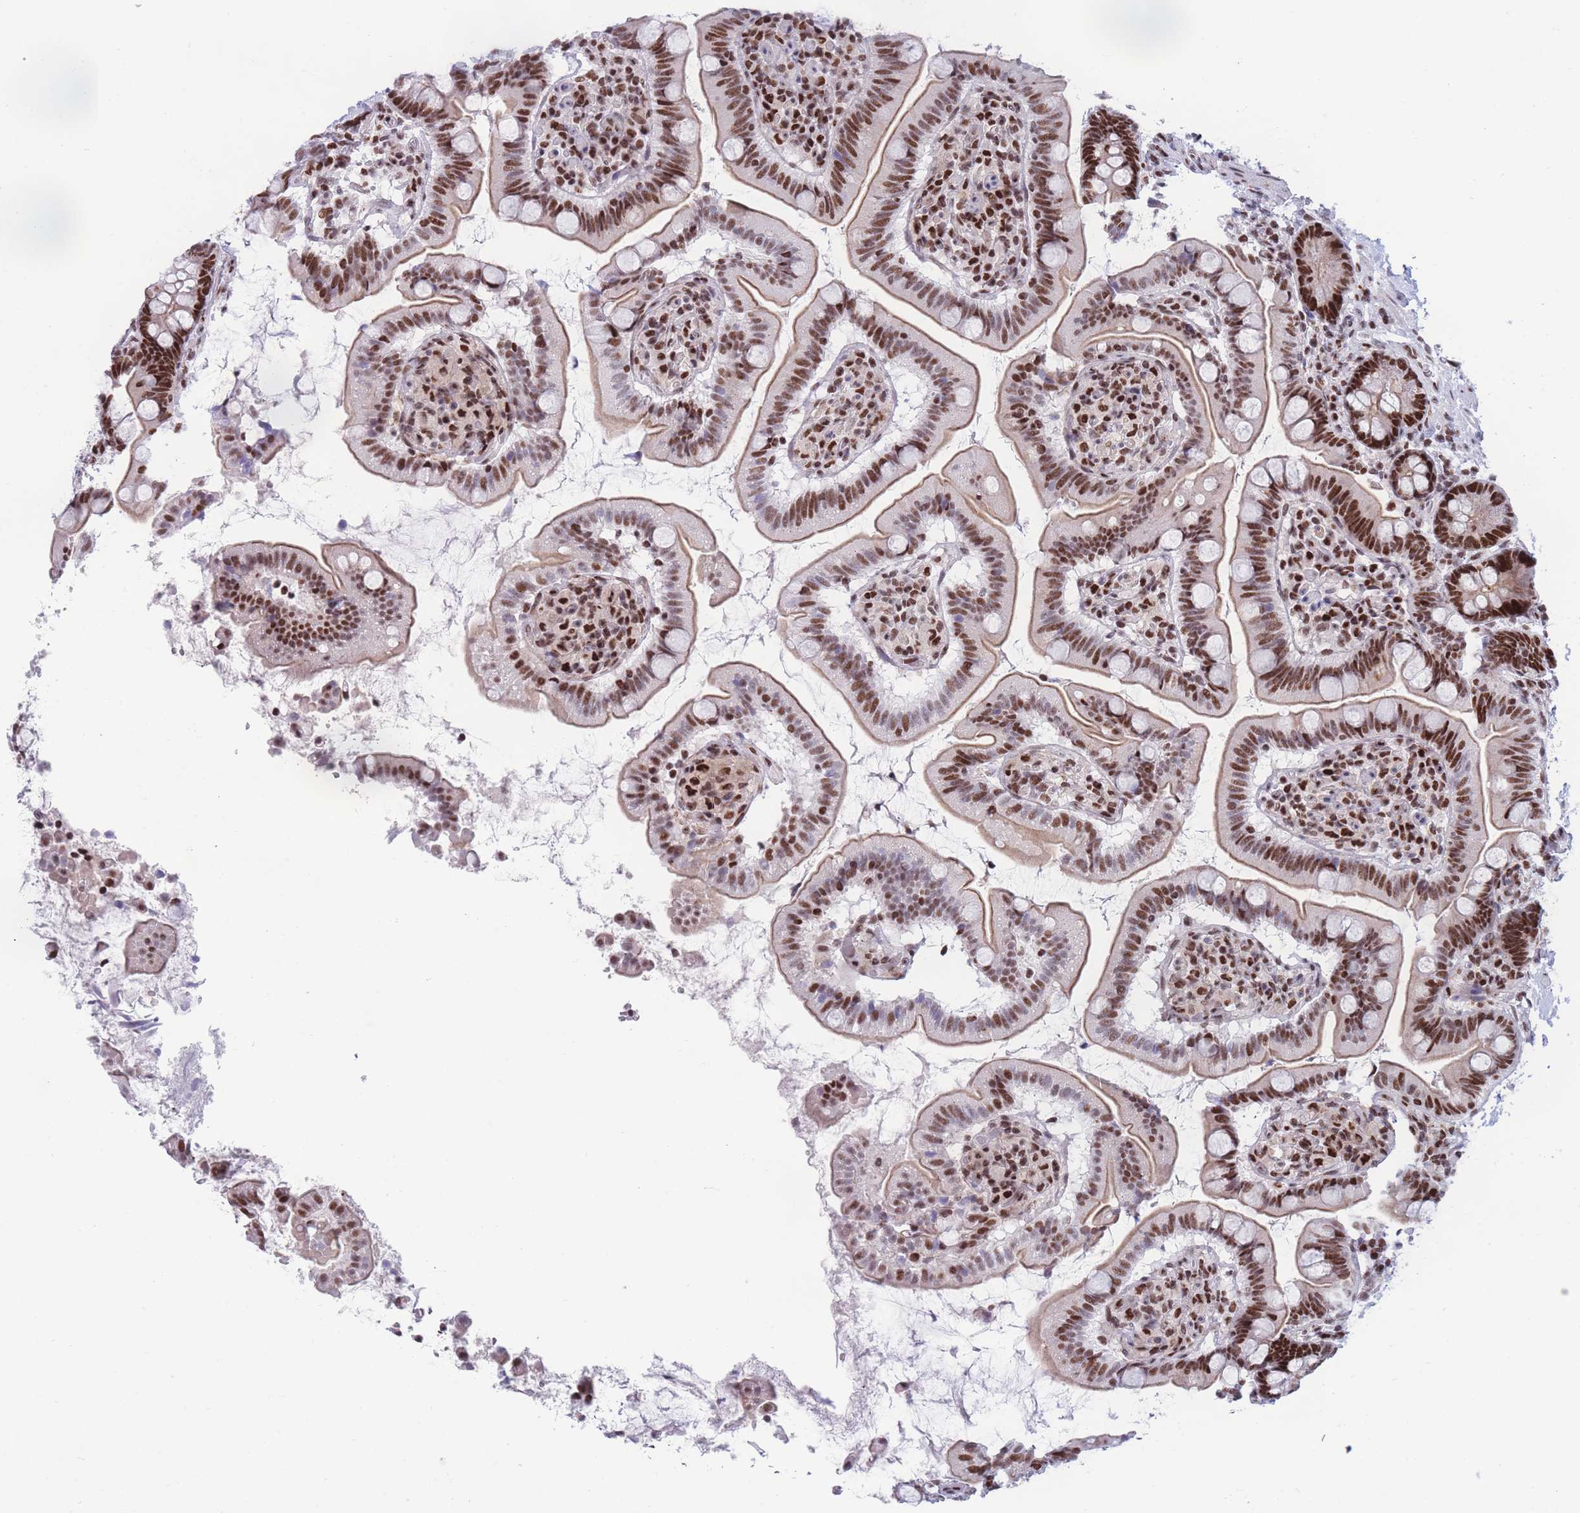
{"staining": {"intensity": "moderate", "quantity": ">75%", "location": "nuclear"}, "tissue": "small intestine", "cell_type": "Glandular cells", "image_type": "normal", "snomed": [{"axis": "morphology", "description": "Normal tissue, NOS"}, {"axis": "topography", "description": "Small intestine"}], "caption": "Moderate nuclear expression for a protein is appreciated in about >75% of glandular cells of benign small intestine using immunohistochemistry (IHC).", "gene": "DNAJC3", "patient": {"sex": "female", "age": 64}}